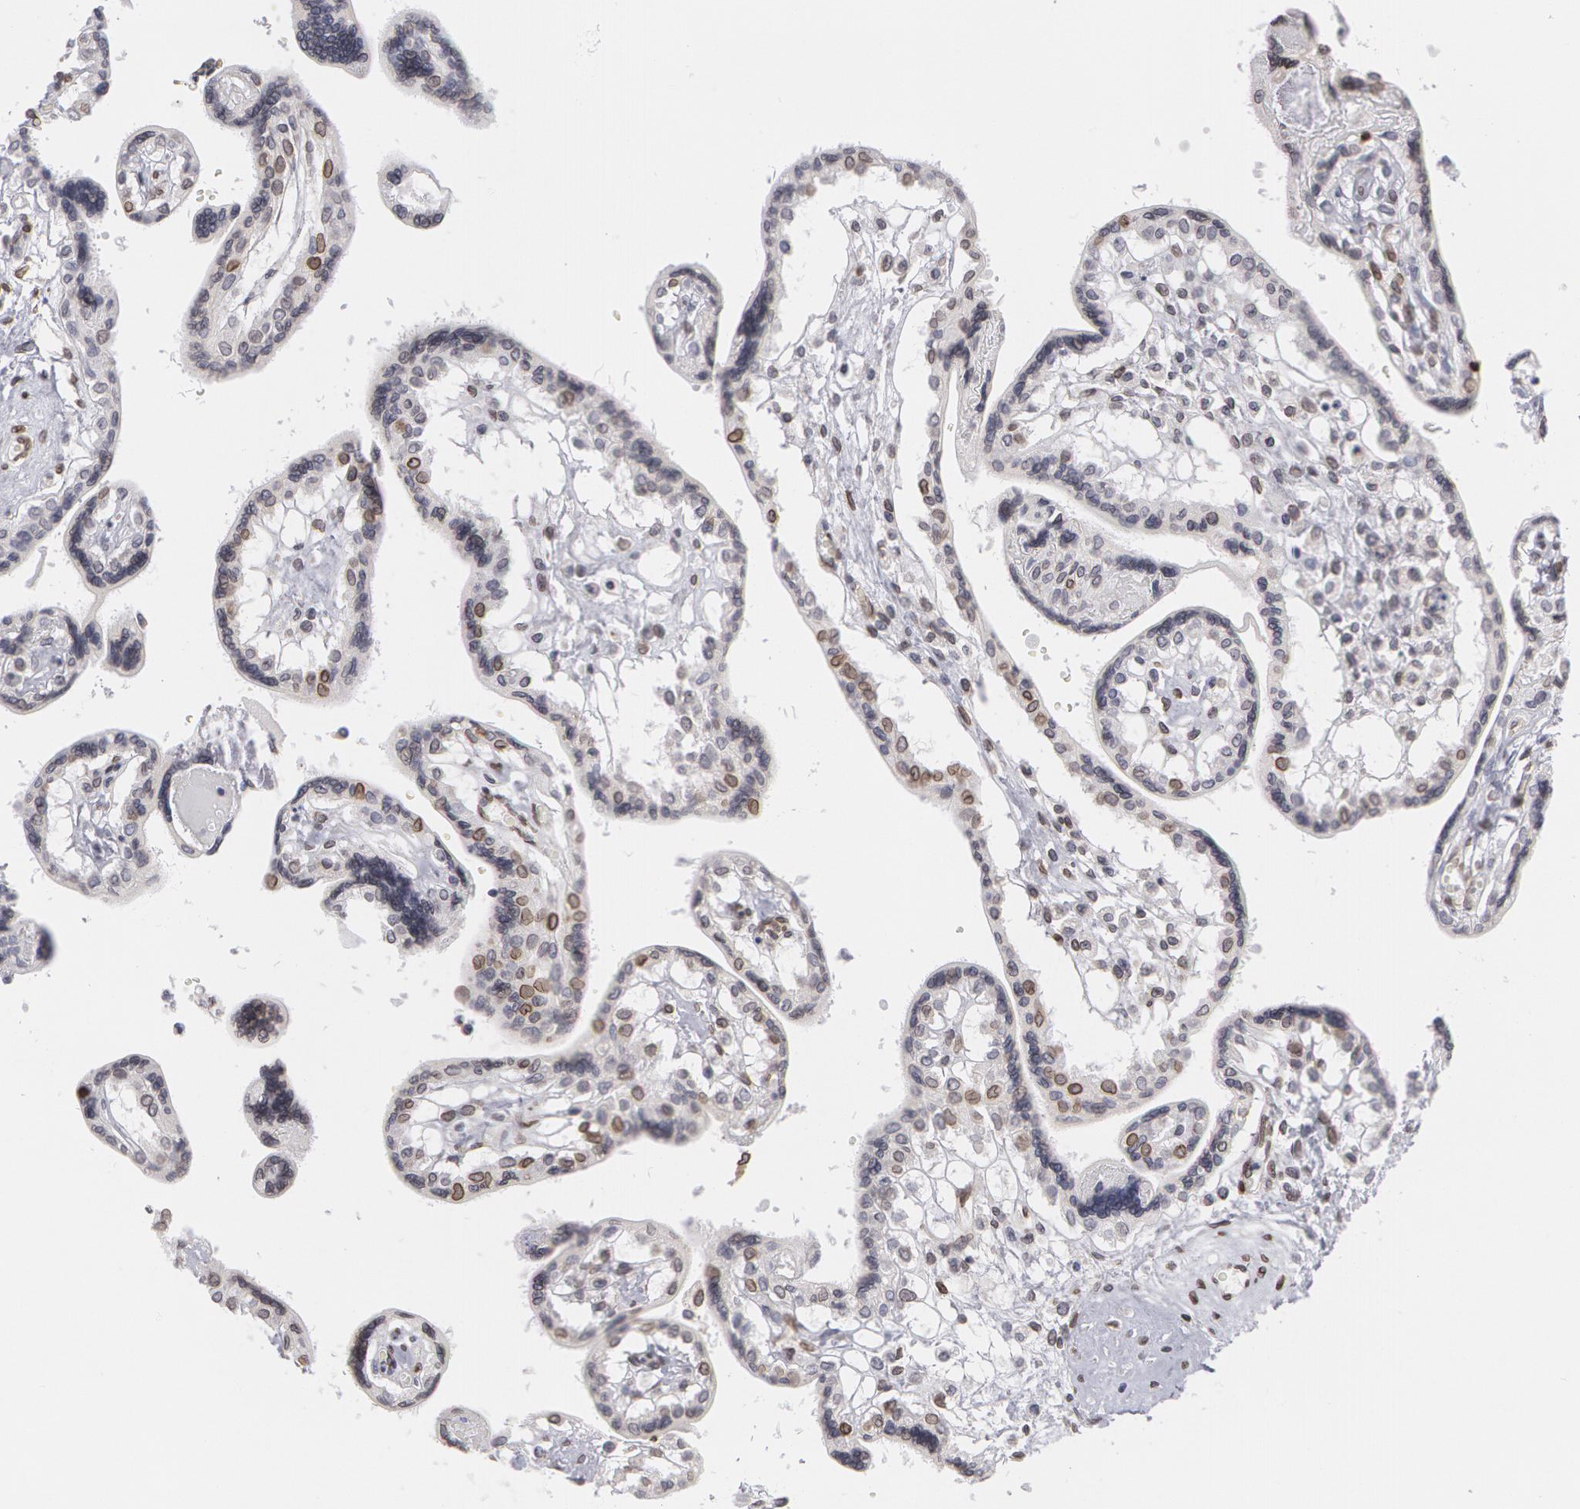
{"staining": {"intensity": "weak", "quantity": "25%-75%", "location": "cytoplasmic/membranous"}, "tissue": "placenta", "cell_type": "Decidual cells", "image_type": "normal", "snomed": [{"axis": "morphology", "description": "Normal tissue, NOS"}, {"axis": "topography", "description": "Placenta"}], "caption": "A low amount of weak cytoplasmic/membranous staining is present in about 25%-75% of decidual cells in unremarkable placenta.", "gene": "EMD", "patient": {"sex": "female", "age": 31}}